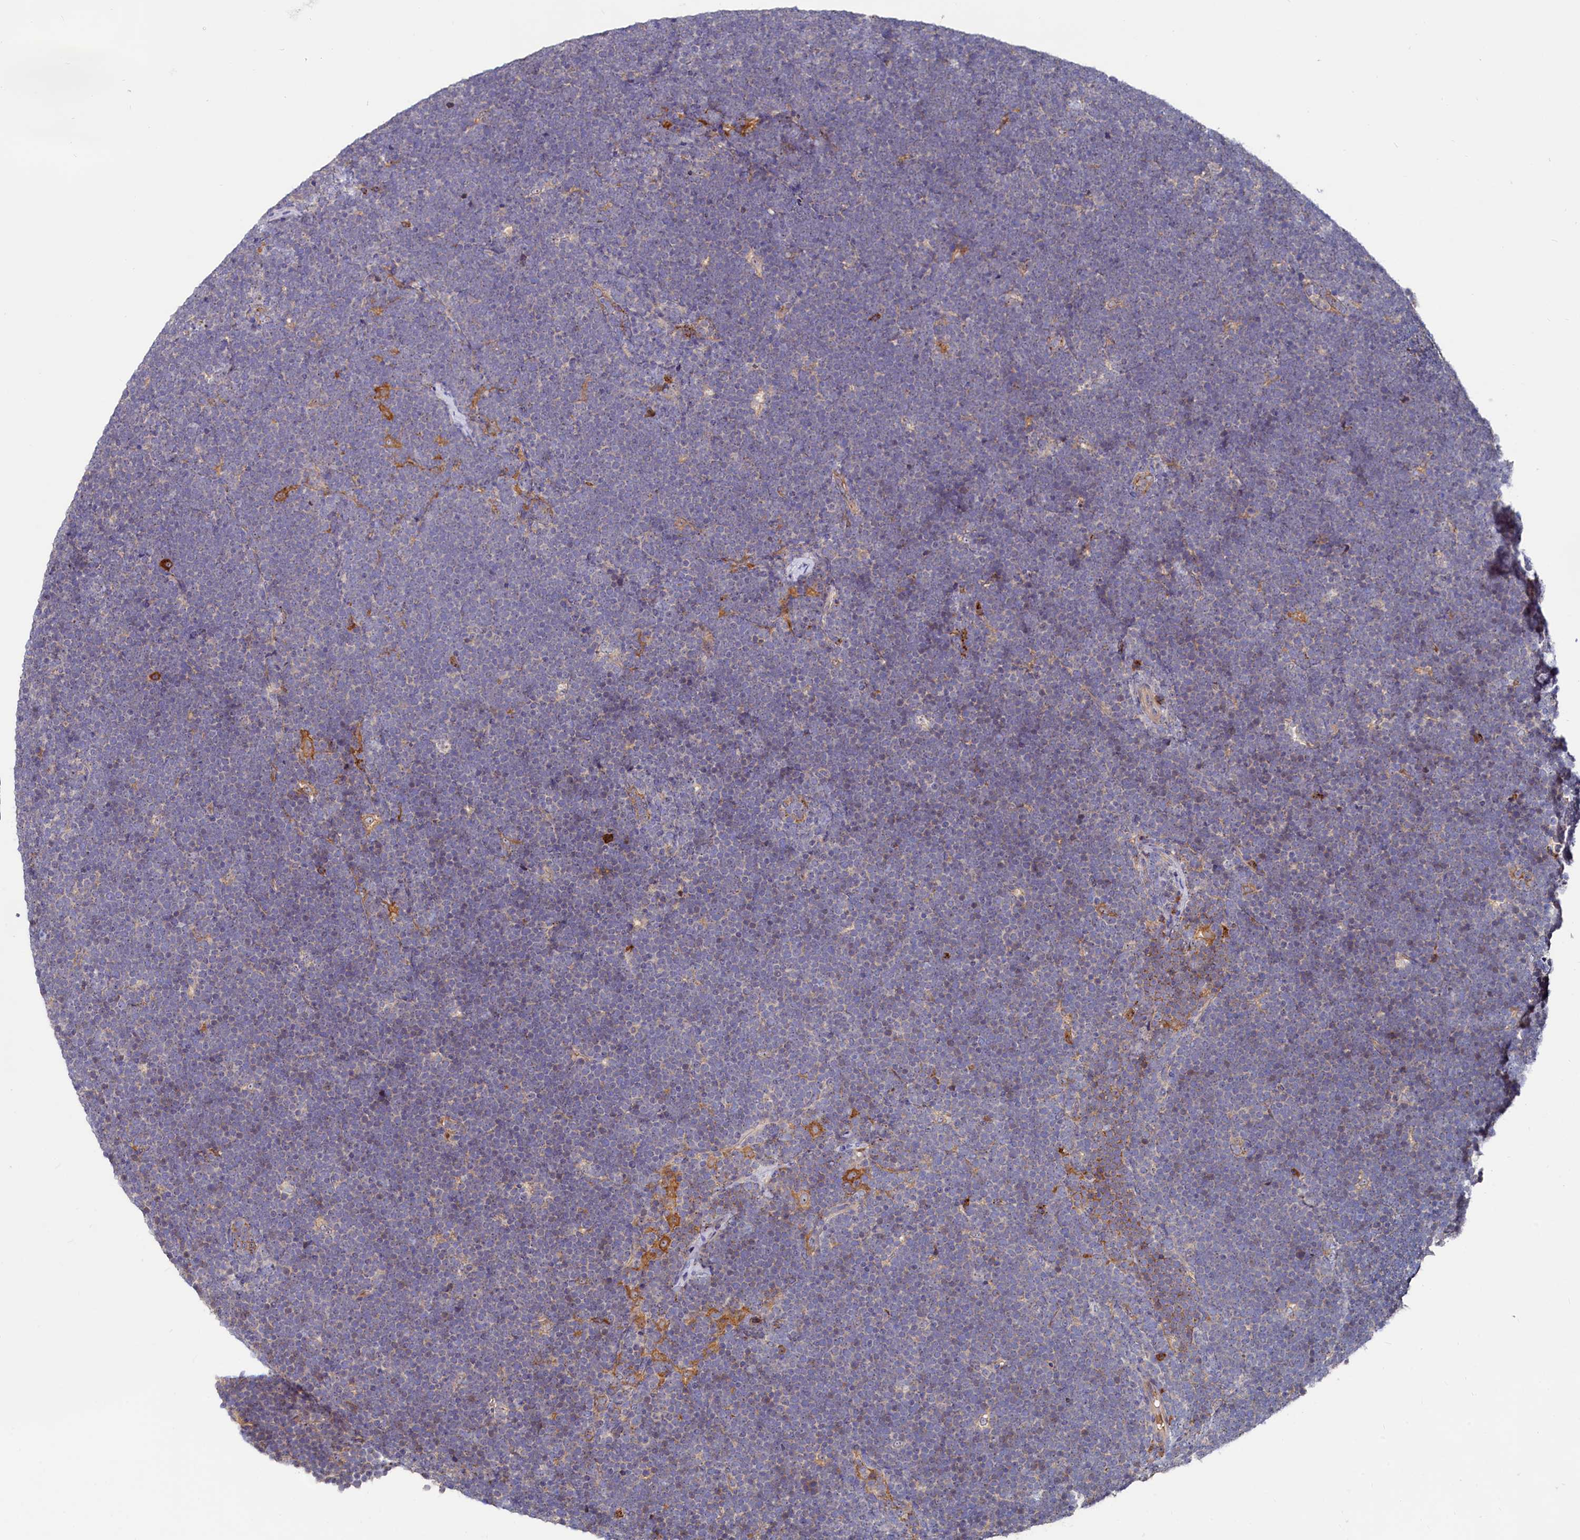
{"staining": {"intensity": "negative", "quantity": "none", "location": "none"}, "tissue": "lymphoma", "cell_type": "Tumor cells", "image_type": "cancer", "snomed": [{"axis": "morphology", "description": "Malignant lymphoma, non-Hodgkin's type, High grade"}, {"axis": "topography", "description": "Lymph node"}], "caption": "Histopathology image shows no significant protein positivity in tumor cells of lymphoma. (DAB (3,3'-diaminobenzidine) IHC, high magnification).", "gene": "RGS7BP", "patient": {"sex": "male", "age": 13}}